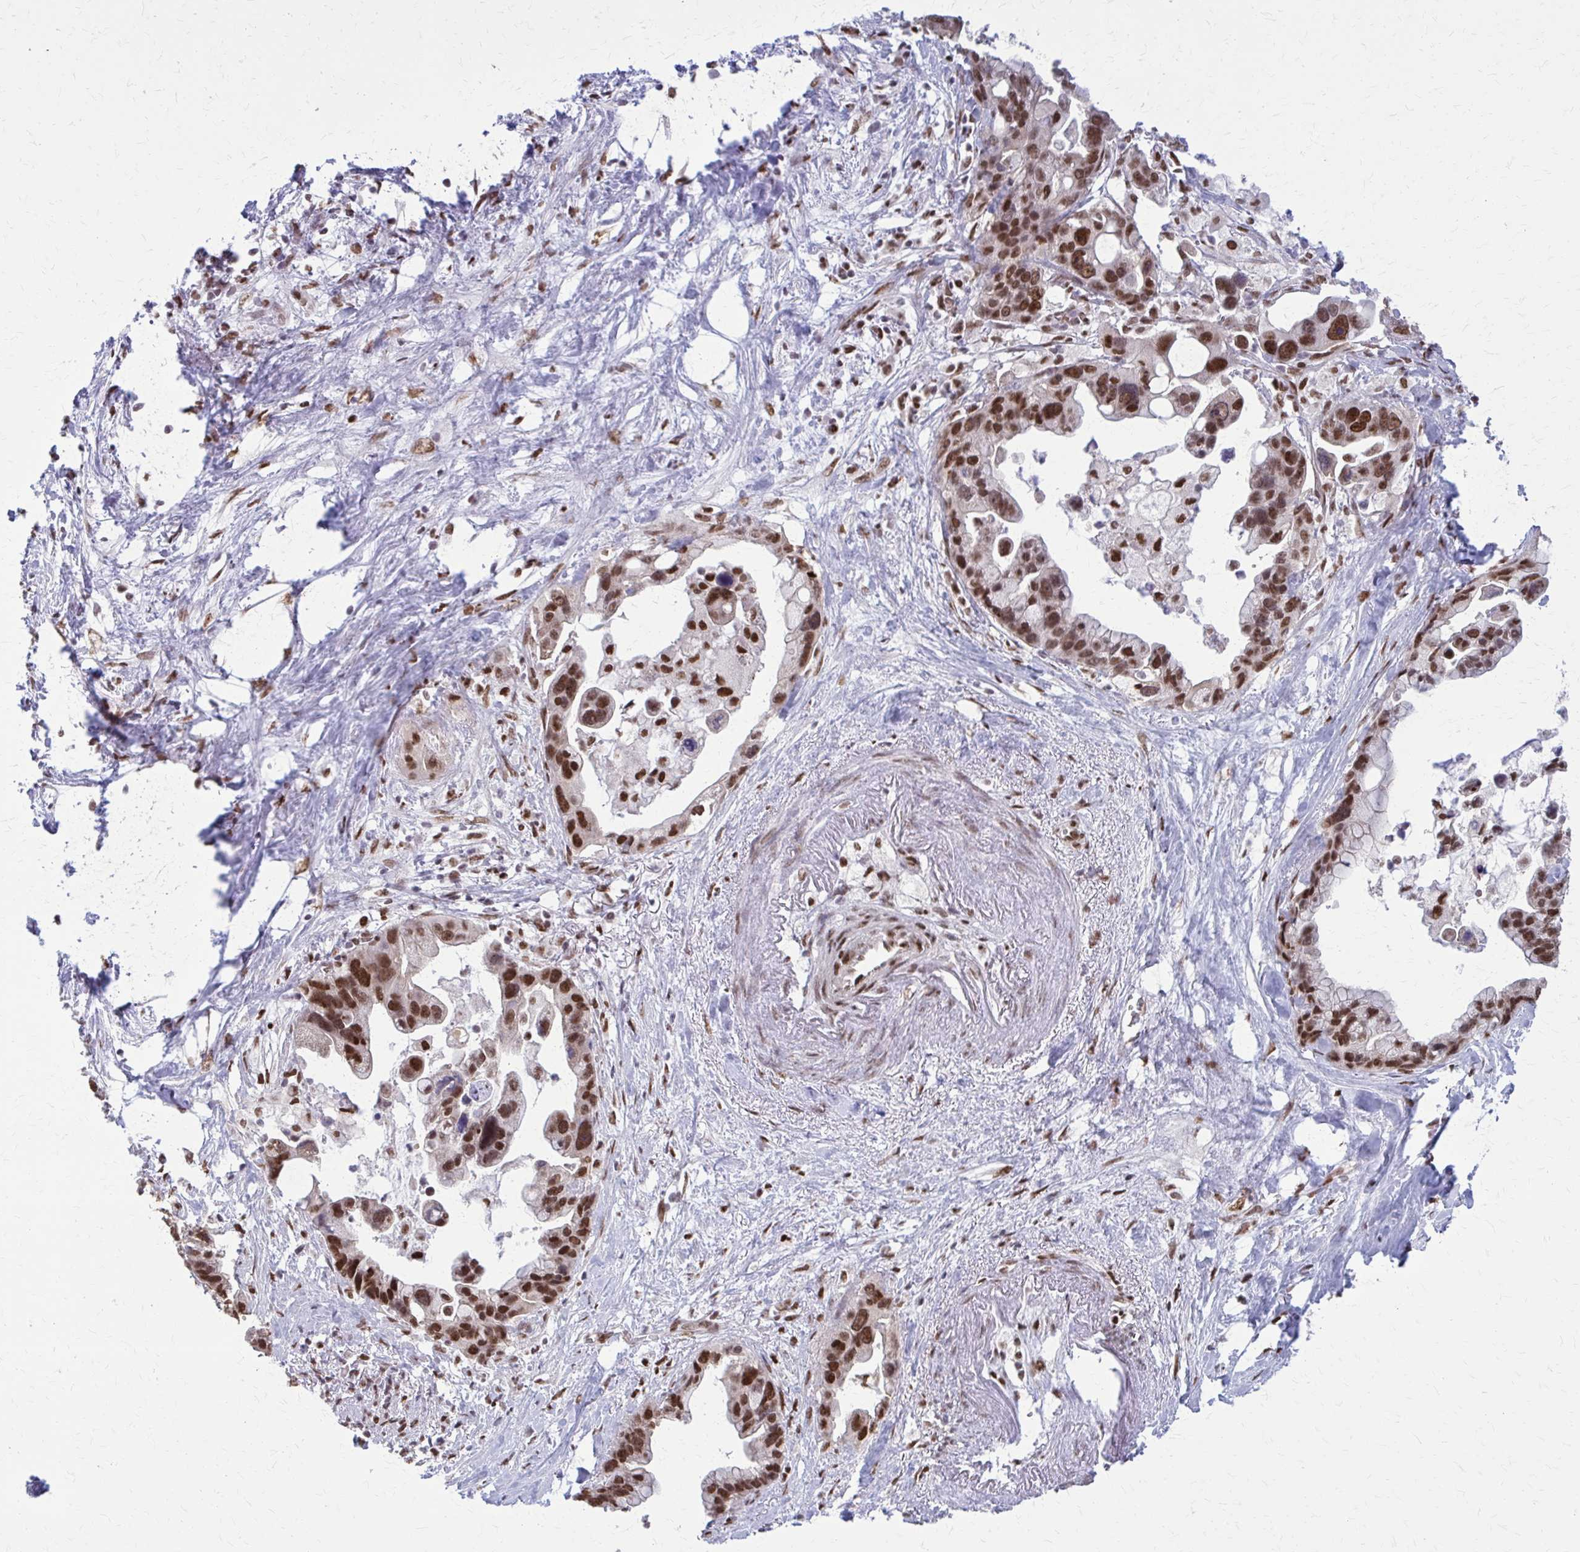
{"staining": {"intensity": "strong", "quantity": ">75%", "location": "nuclear"}, "tissue": "pancreatic cancer", "cell_type": "Tumor cells", "image_type": "cancer", "snomed": [{"axis": "morphology", "description": "Adenocarcinoma, NOS"}, {"axis": "topography", "description": "Pancreas"}], "caption": "A brown stain shows strong nuclear expression of a protein in human pancreatic cancer (adenocarcinoma) tumor cells. (DAB IHC, brown staining for protein, blue staining for nuclei).", "gene": "TTF1", "patient": {"sex": "female", "age": 83}}